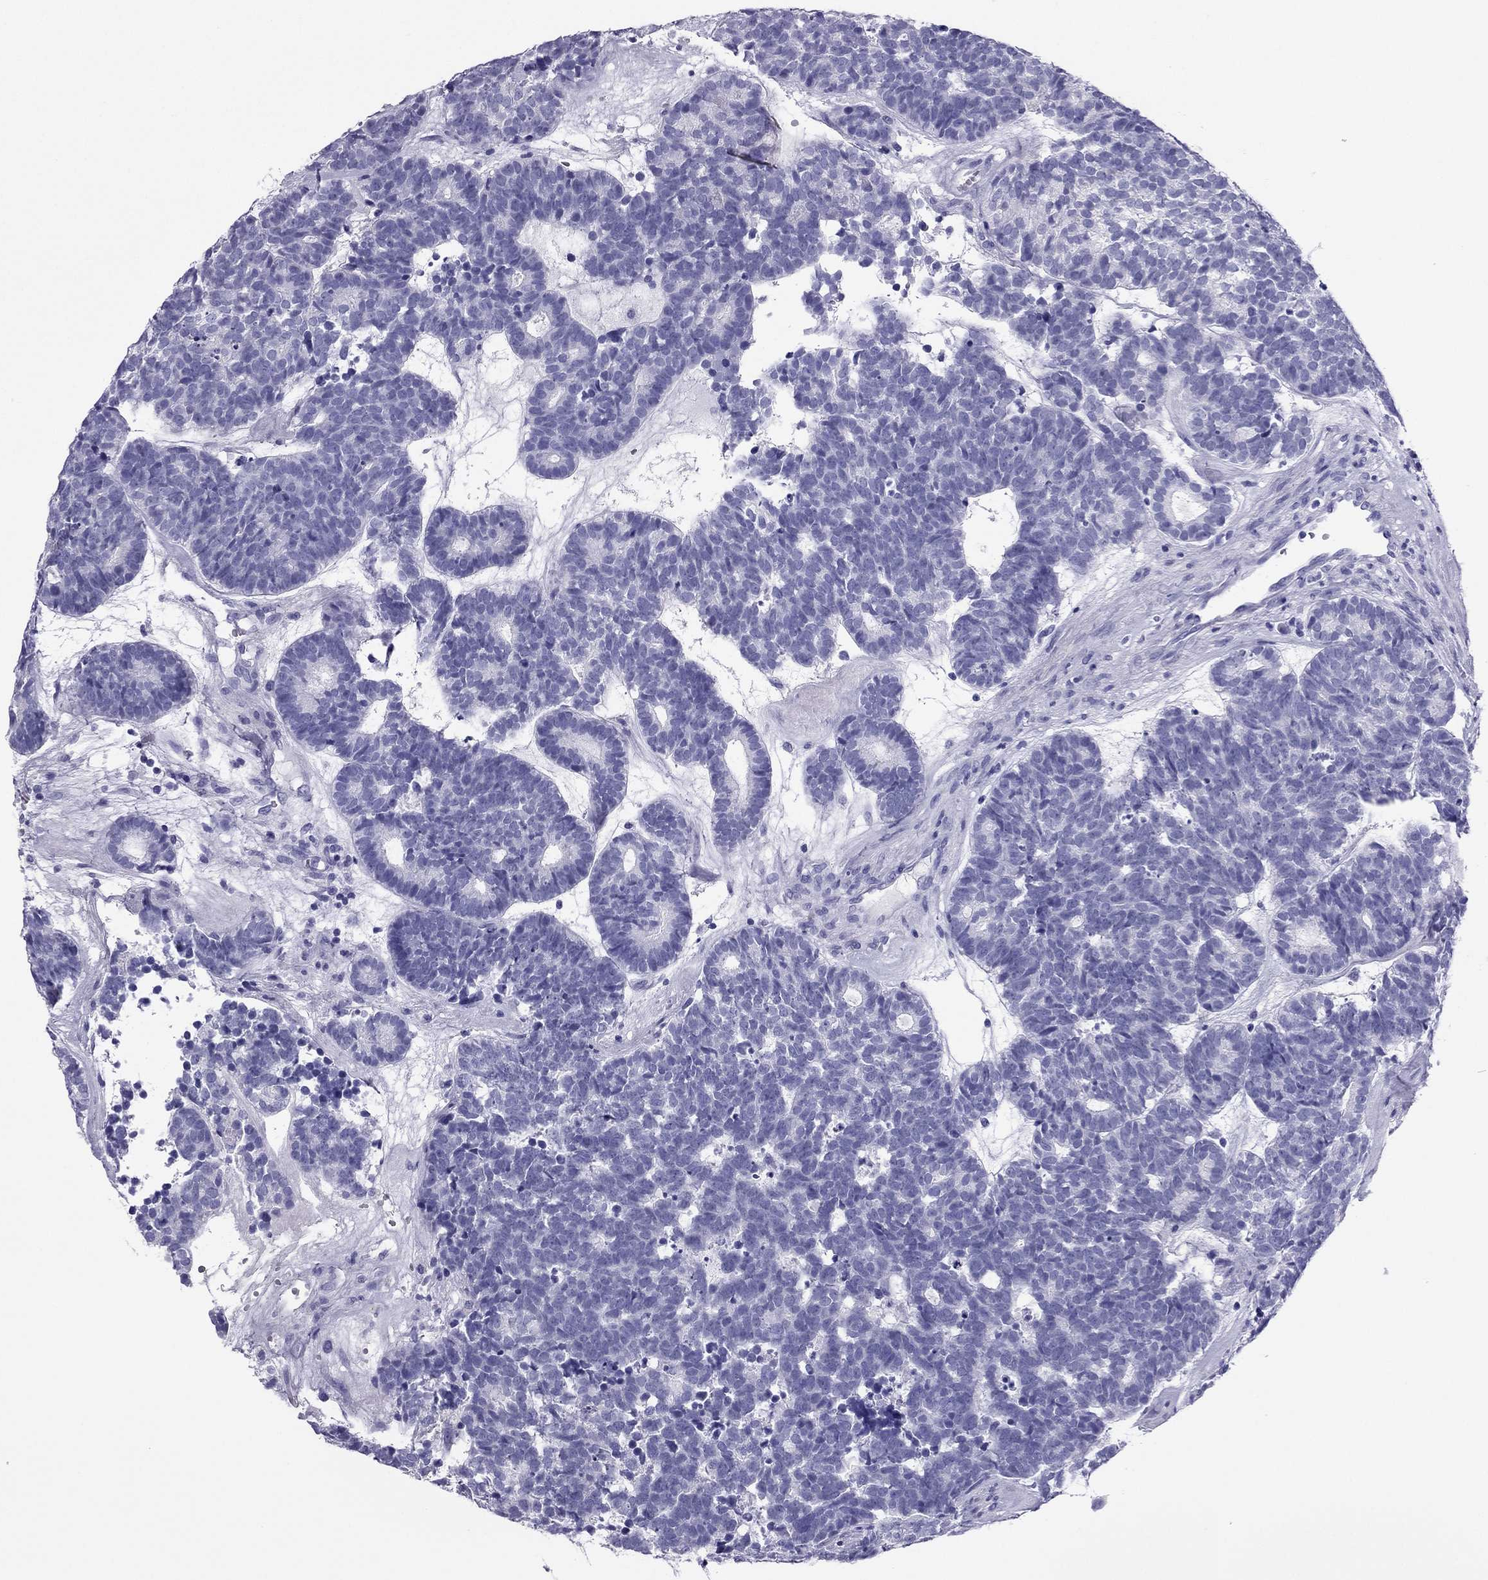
{"staining": {"intensity": "negative", "quantity": "none", "location": "none"}, "tissue": "head and neck cancer", "cell_type": "Tumor cells", "image_type": "cancer", "snomed": [{"axis": "morphology", "description": "Adenocarcinoma, NOS"}, {"axis": "topography", "description": "Head-Neck"}], "caption": "IHC histopathology image of neoplastic tissue: head and neck cancer stained with DAB displays no significant protein positivity in tumor cells.", "gene": "PDE6A", "patient": {"sex": "female", "age": 81}}